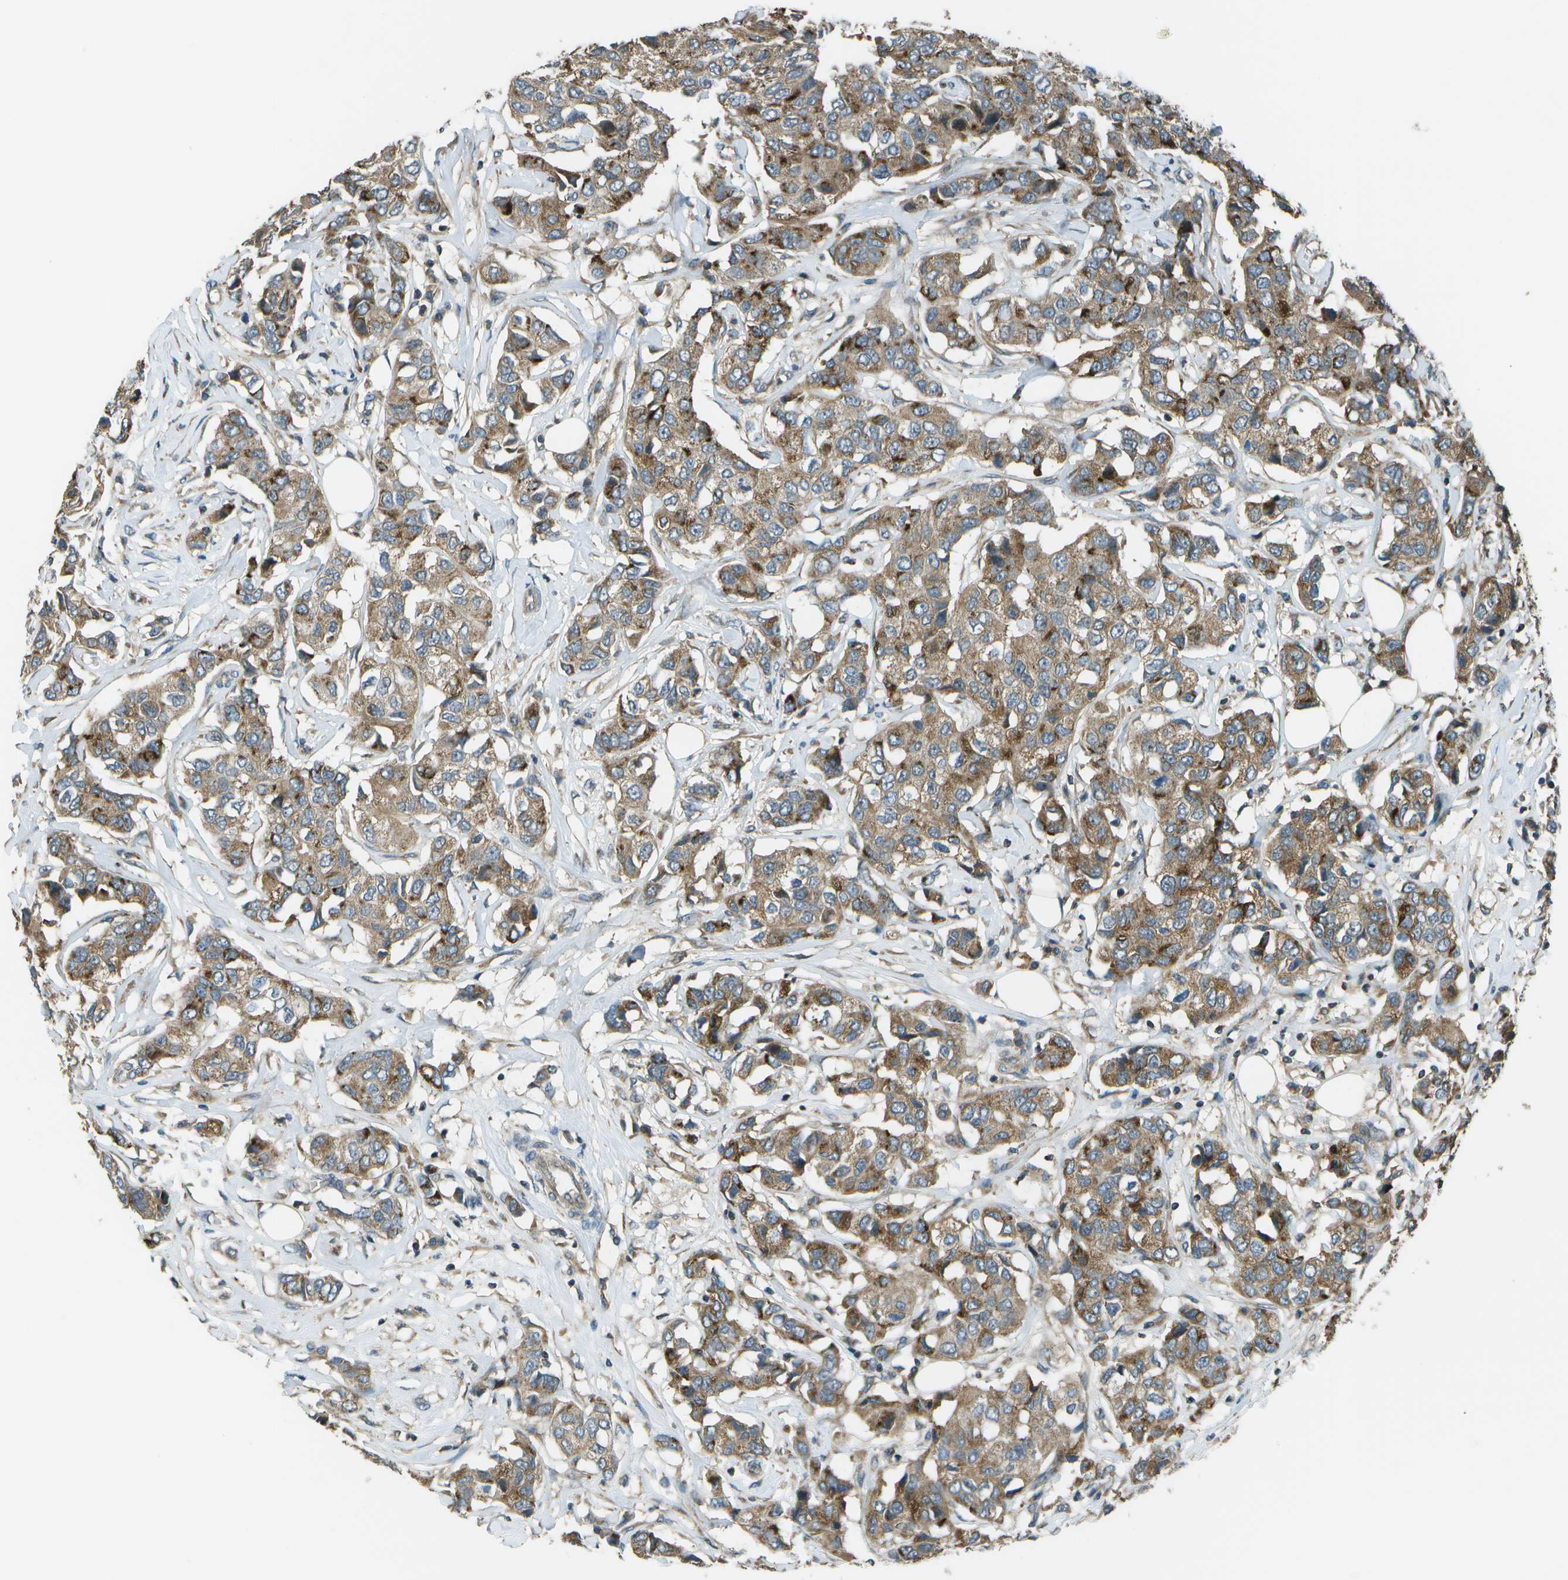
{"staining": {"intensity": "moderate", "quantity": ">75%", "location": "cytoplasmic/membranous"}, "tissue": "breast cancer", "cell_type": "Tumor cells", "image_type": "cancer", "snomed": [{"axis": "morphology", "description": "Duct carcinoma"}, {"axis": "topography", "description": "Breast"}], "caption": "The image exhibits staining of breast cancer (invasive ductal carcinoma), revealing moderate cytoplasmic/membranous protein staining (brown color) within tumor cells. The staining was performed using DAB (3,3'-diaminobenzidine), with brown indicating positive protein expression. Nuclei are stained blue with hematoxylin.", "gene": "PLPBP", "patient": {"sex": "female", "age": 80}}